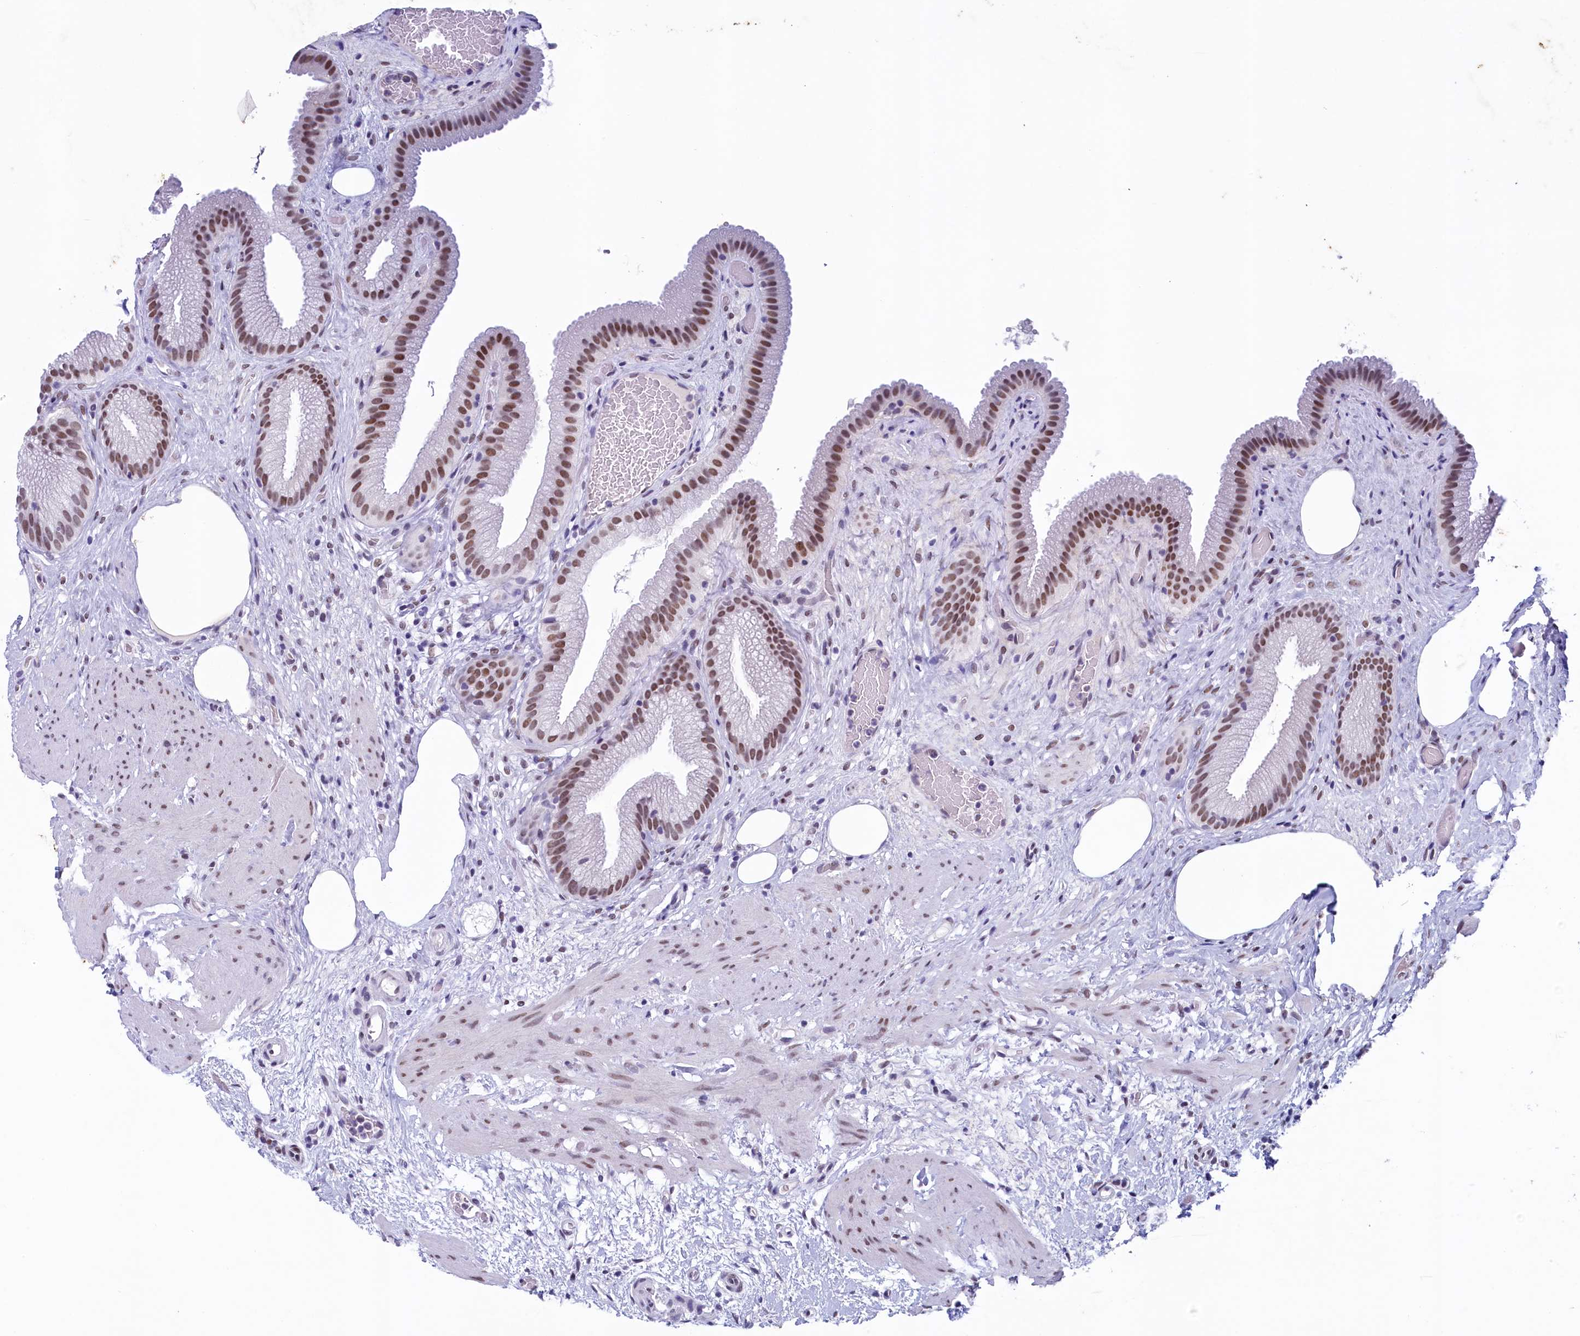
{"staining": {"intensity": "moderate", "quantity": ">75%", "location": "nuclear"}, "tissue": "gallbladder", "cell_type": "Glandular cells", "image_type": "normal", "snomed": [{"axis": "morphology", "description": "Normal tissue, NOS"}, {"axis": "morphology", "description": "Inflammation, NOS"}, {"axis": "topography", "description": "Gallbladder"}], "caption": "Immunohistochemistry (DAB (3,3'-diaminobenzidine)) staining of benign human gallbladder reveals moderate nuclear protein positivity in approximately >75% of glandular cells. Nuclei are stained in blue.", "gene": "SUGP2", "patient": {"sex": "male", "age": 51}}